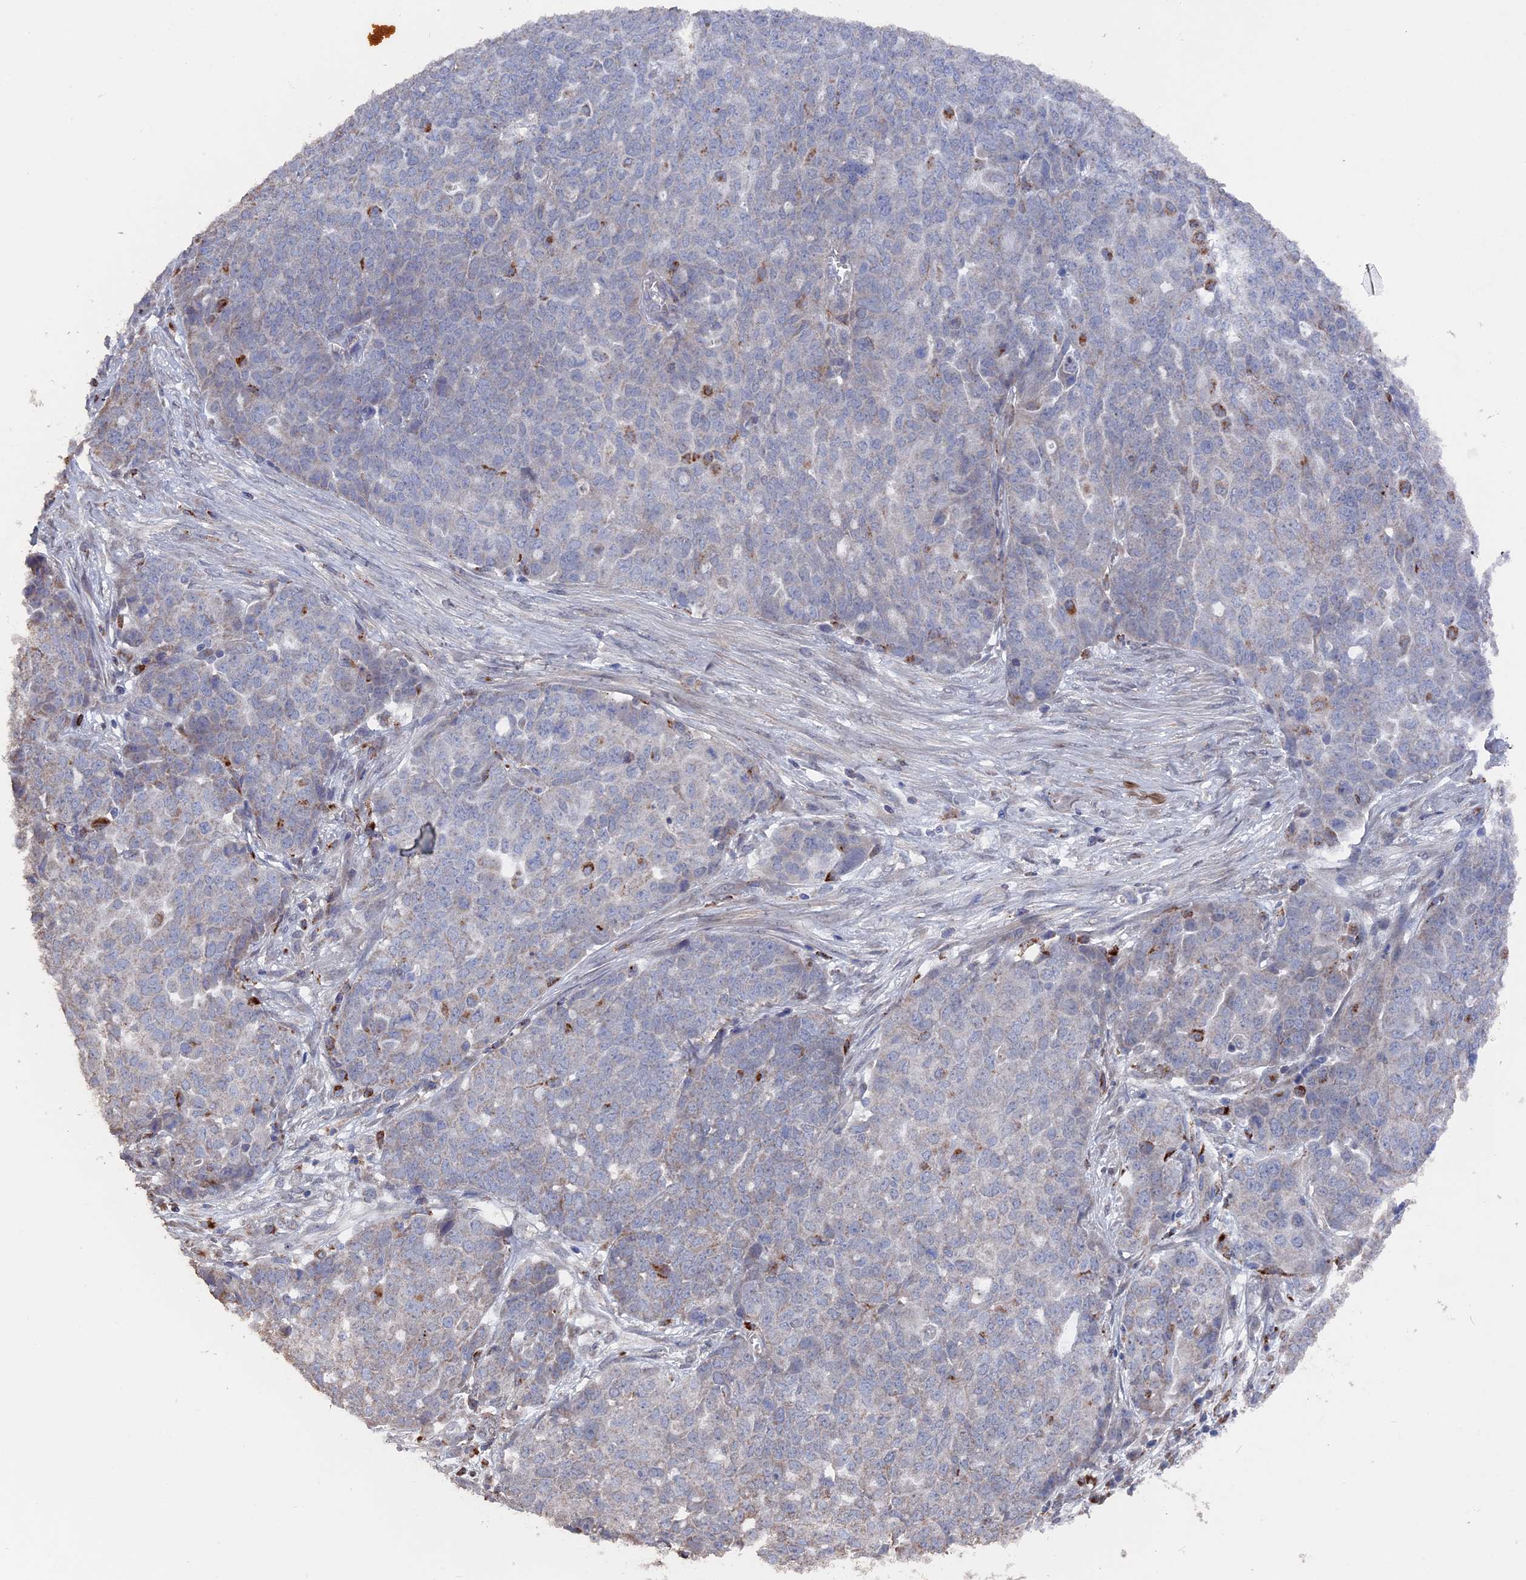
{"staining": {"intensity": "moderate", "quantity": "<25%", "location": "cytoplasmic/membranous"}, "tissue": "ovarian cancer", "cell_type": "Tumor cells", "image_type": "cancer", "snomed": [{"axis": "morphology", "description": "Cystadenocarcinoma, serous, NOS"}, {"axis": "topography", "description": "Soft tissue"}, {"axis": "topography", "description": "Ovary"}], "caption": "Immunohistochemistry of ovarian cancer shows low levels of moderate cytoplasmic/membranous expression in about <25% of tumor cells.", "gene": "SMG9", "patient": {"sex": "female", "age": 57}}